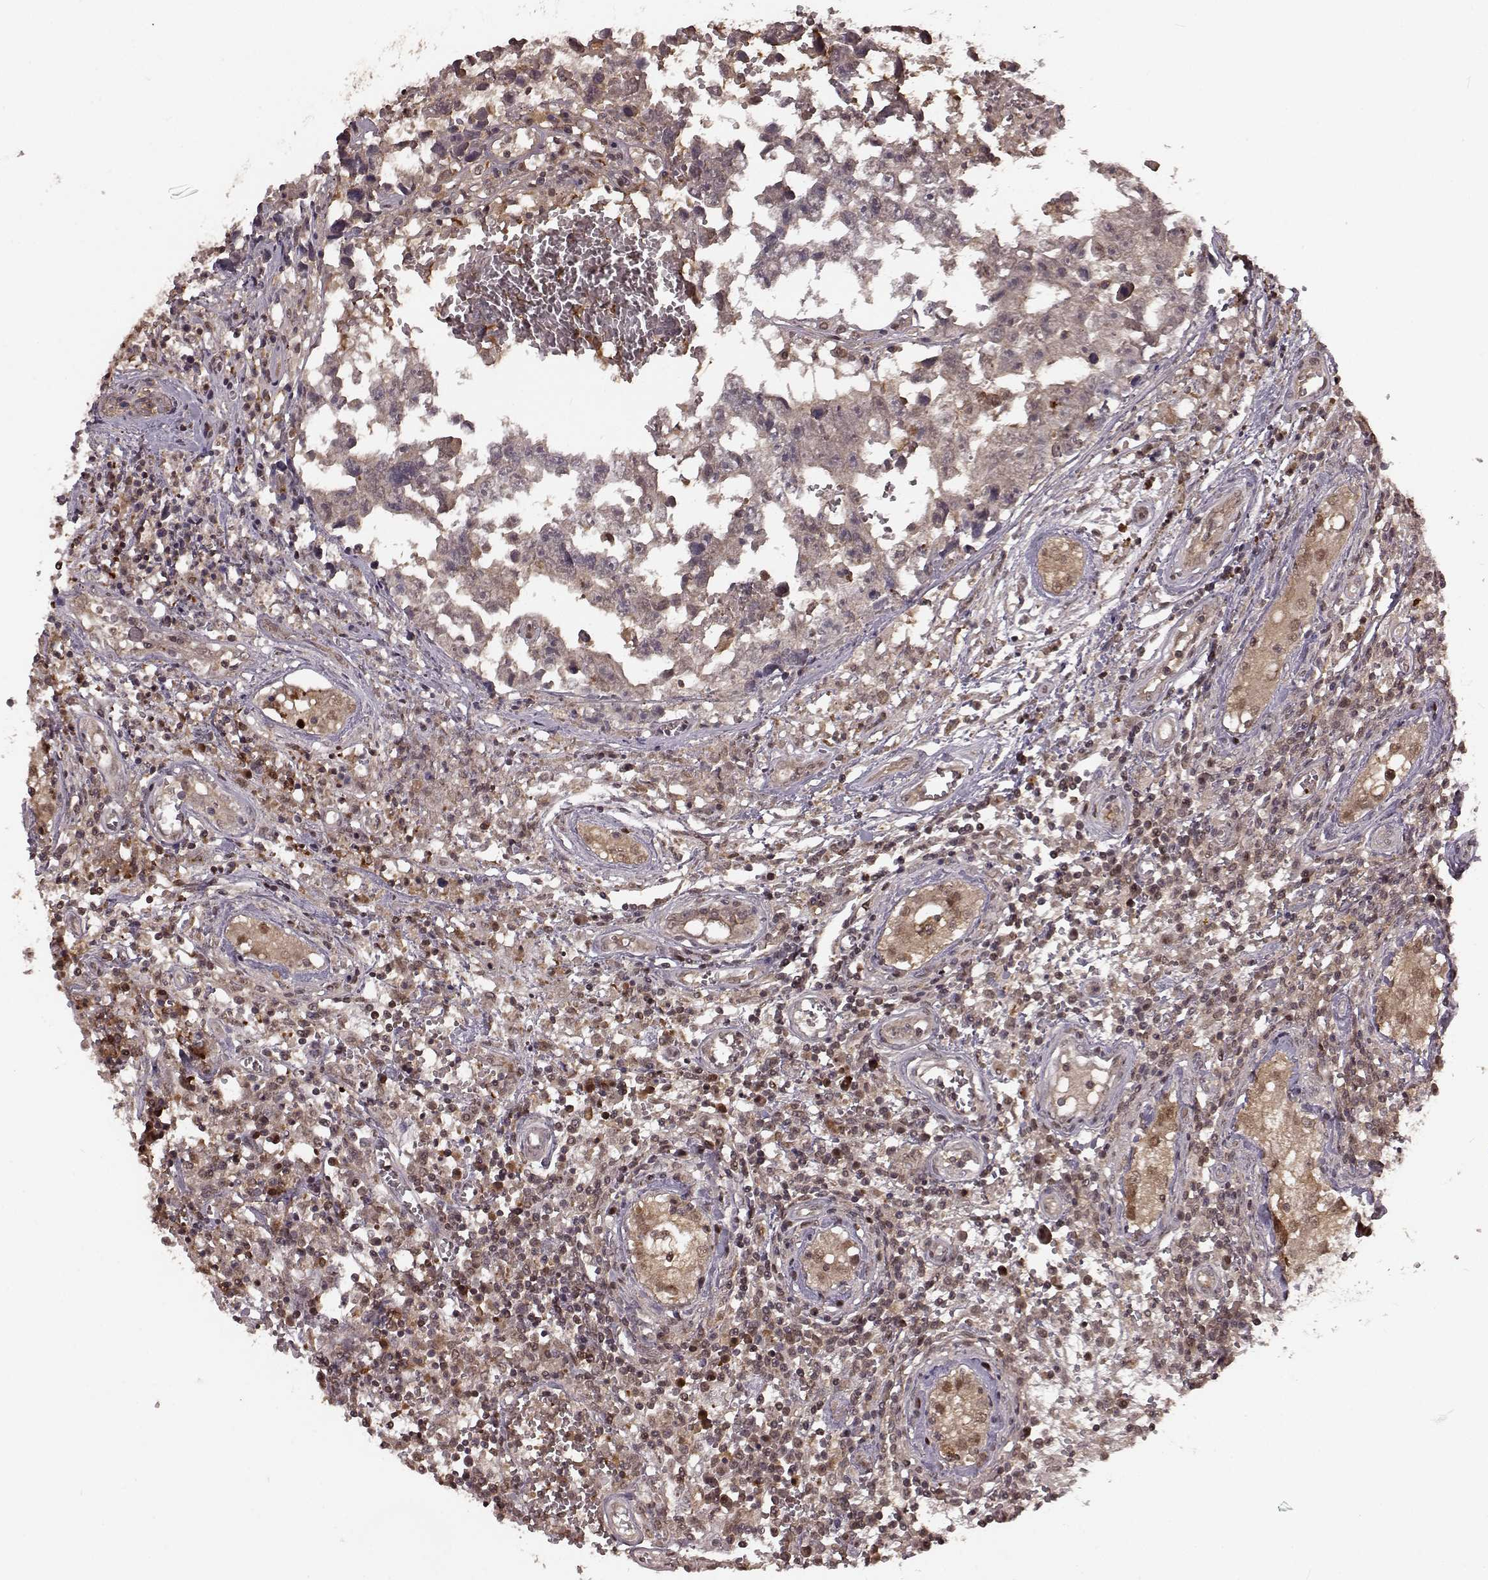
{"staining": {"intensity": "weak", "quantity": "25%-75%", "location": "cytoplasmic/membranous,nuclear"}, "tissue": "testis cancer", "cell_type": "Tumor cells", "image_type": "cancer", "snomed": [{"axis": "morphology", "description": "Carcinoma, Embryonal, NOS"}, {"axis": "topography", "description": "Testis"}], "caption": "Embryonal carcinoma (testis) stained with DAB (3,3'-diaminobenzidine) IHC exhibits low levels of weak cytoplasmic/membranous and nuclear expression in approximately 25%-75% of tumor cells. Nuclei are stained in blue.", "gene": "GSS", "patient": {"sex": "male", "age": 36}}